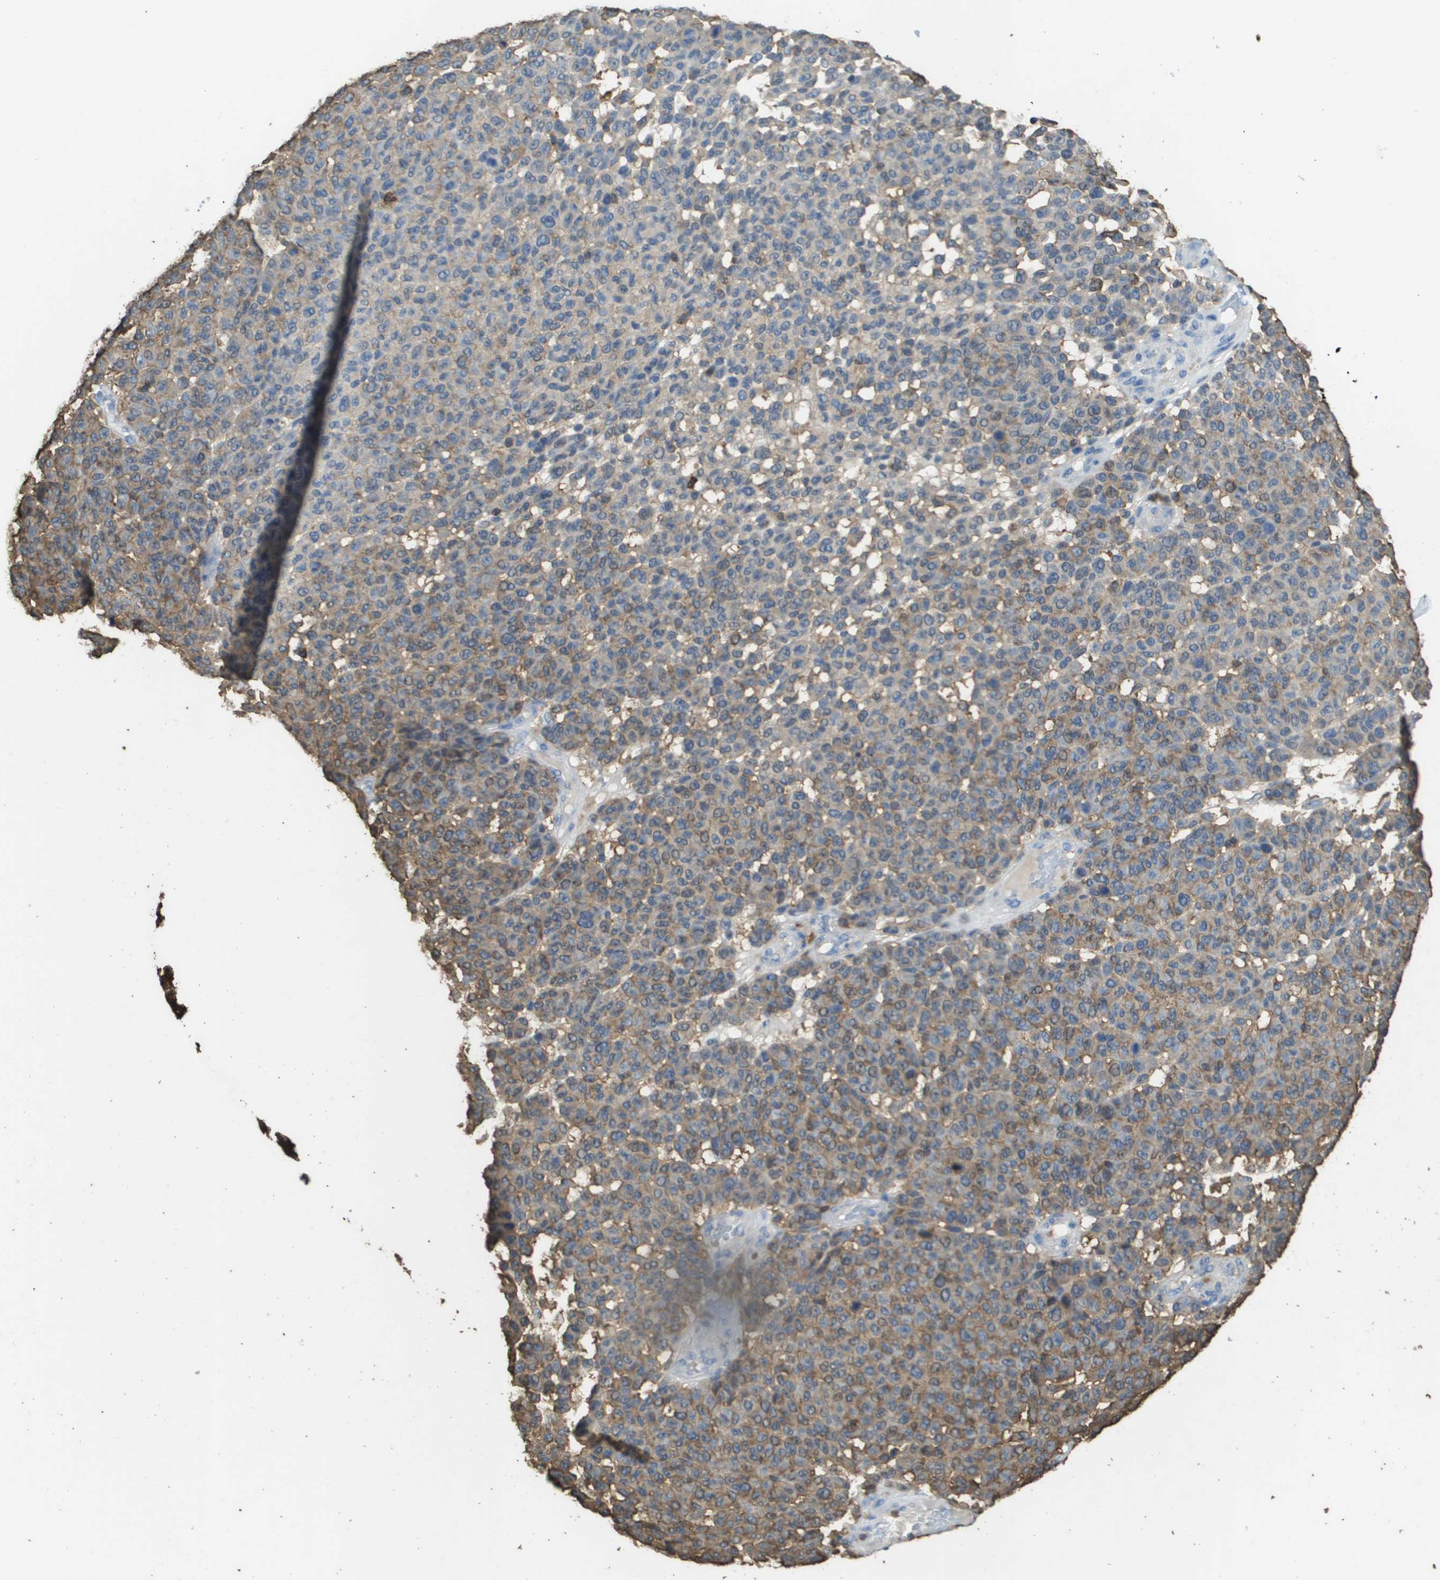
{"staining": {"intensity": "weak", "quantity": "25%-75%", "location": "cytoplasmic/membranous"}, "tissue": "melanoma", "cell_type": "Tumor cells", "image_type": "cancer", "snomed": [{"axis": "morphology", "description": "Malignant melanoma, NOS"}, {"axis": "topography", "description": "Skin"}], "caption": "Protein staining by immunohistochemistry (IHC) exhibits weak cytoplasmic/membranous positivity in about 25%-75% of tumor cells in melanoma.", "gene": "PASK", "patient": {"sex": "male", "age": 59}}